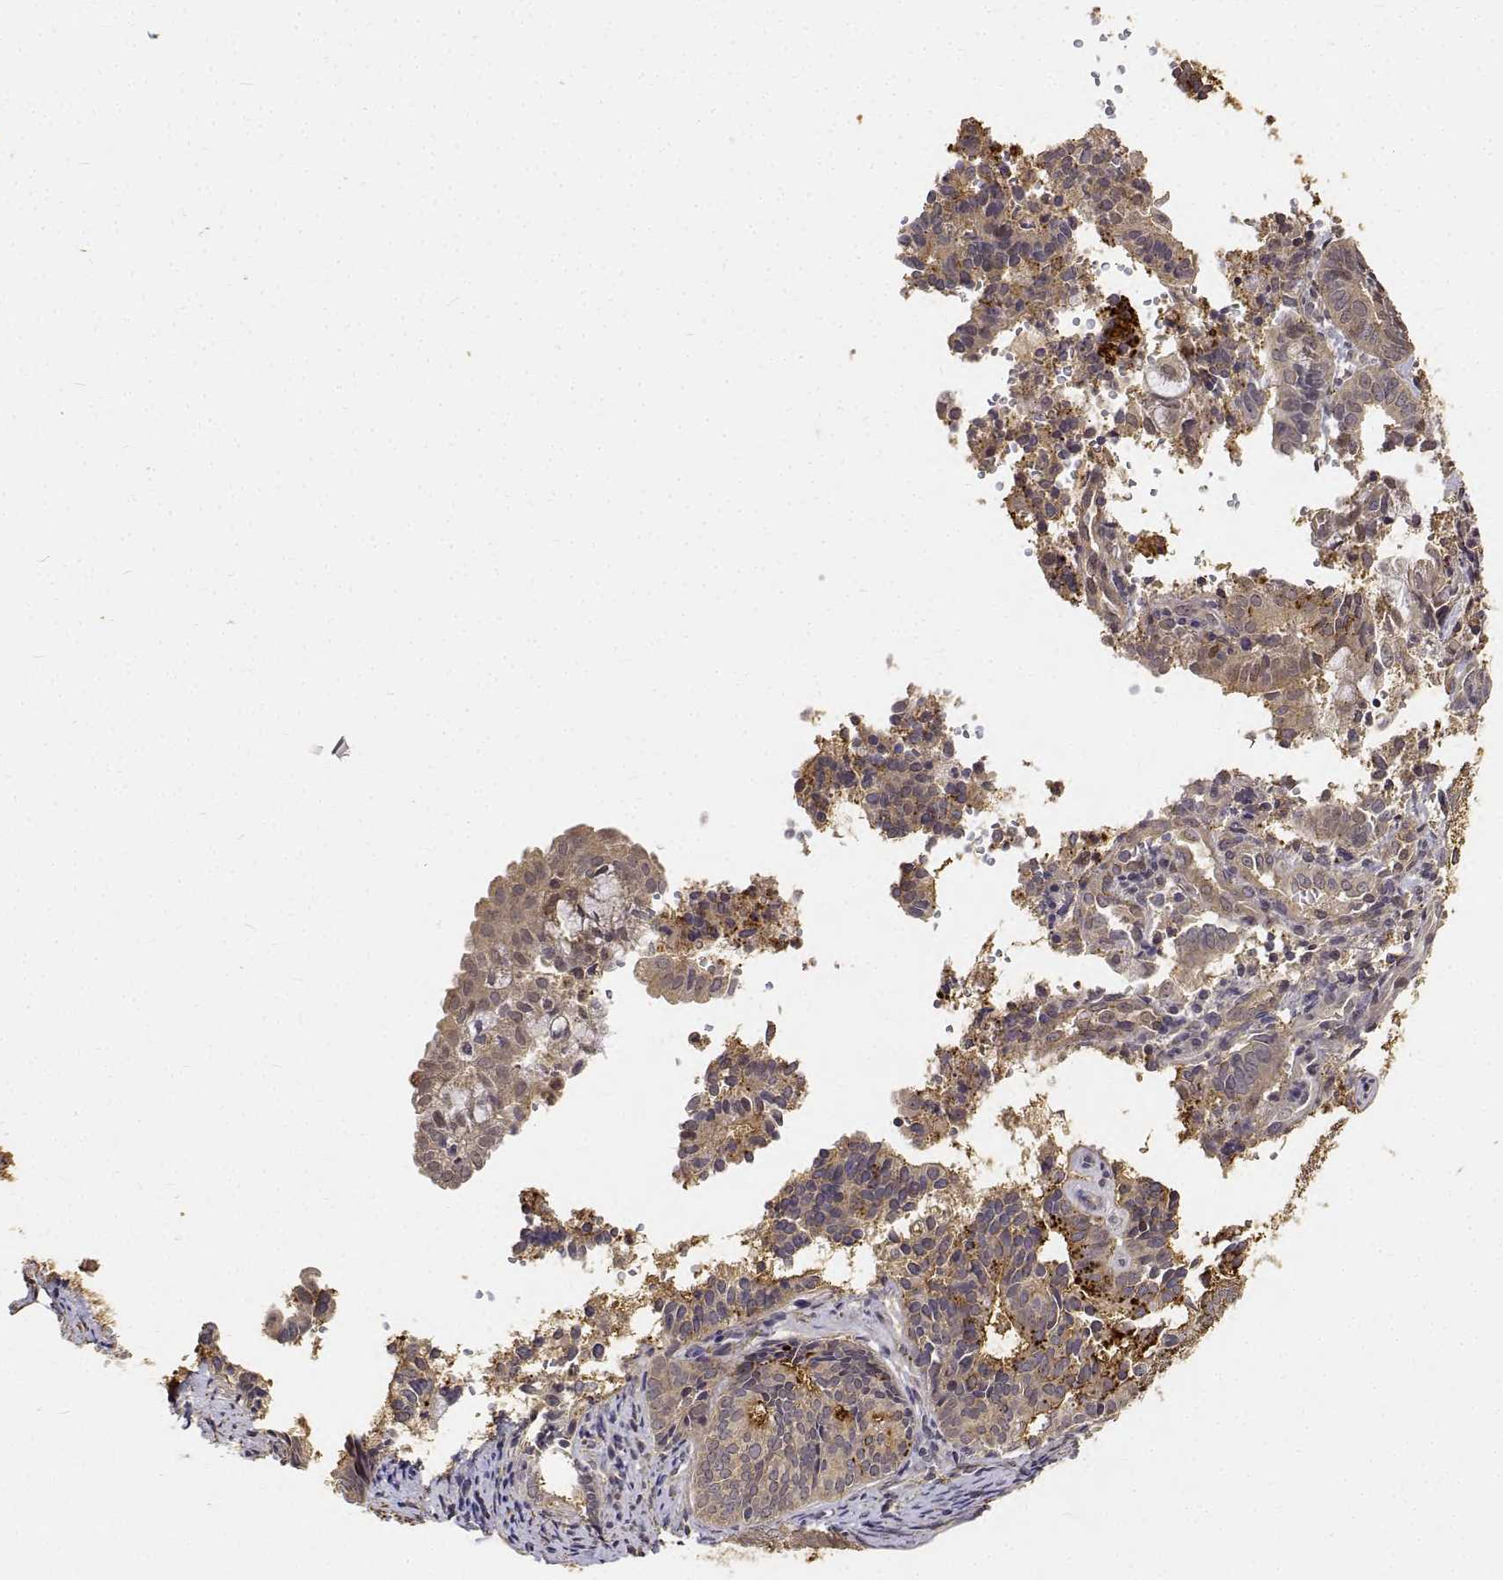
{"staining": {"intensity": "weak", "quantity": ">75%", "location": "cytoplasmic/membranous,nuclear"}, "tissue": "endometrial cancer", "cell_type": "Tumor cells", "image_type": "cancer", "snomed": [{"axis": "morphology", "description": "Adenocarcinoma, NOS"}, {"axis": "topography", "description": "Endometrium"}], "caption": "Brown immunohistochemical staining in human endometrial cancer (adenocarcinoma) exhibits weak cytoplasmic/membranous and nuclear expression in about >75% of tumor cells.", "gene": "PCID2", "patient": {"sex": "female", "age": 75}}